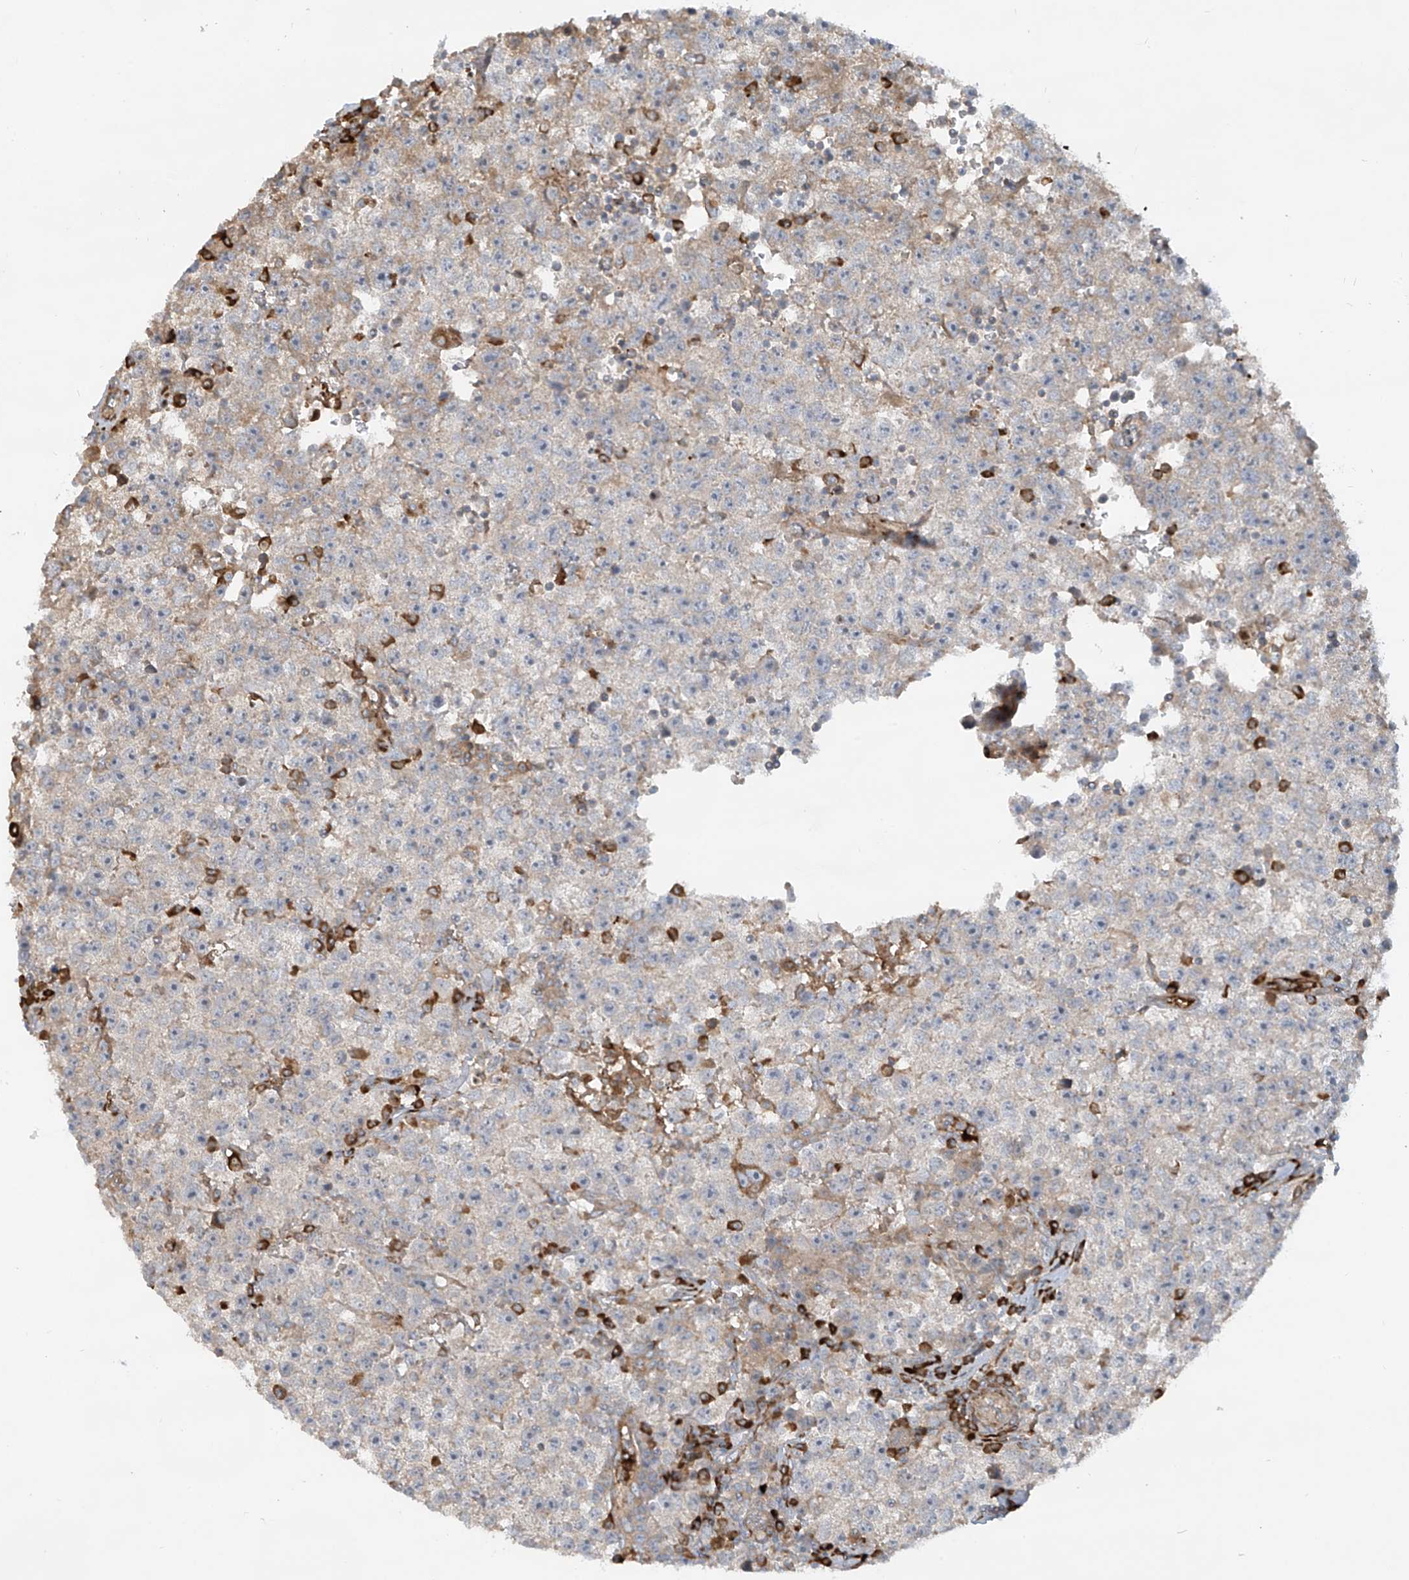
{"staining": {"intensity": "weak", "quantity": "<25%", "location": "cytoplasmic/membranous"}, "tissue": "testis cancer", "cell_type": "Tumor cells", "image_type": "cancer", "snomed": [{"axis": "morphology", "description": "Seminoma, NOS"}, {"axis": "topography", "description": "Testis"}], "caption": "This image is of testis seminoma stained with immunohistochemistry (IHC) to label a protein in brown with the nuclei are counter-stained blue. There is no expression in tumor cells.", "gene": "DDIT4", "patient": {"sex": "male", "age": 22}}